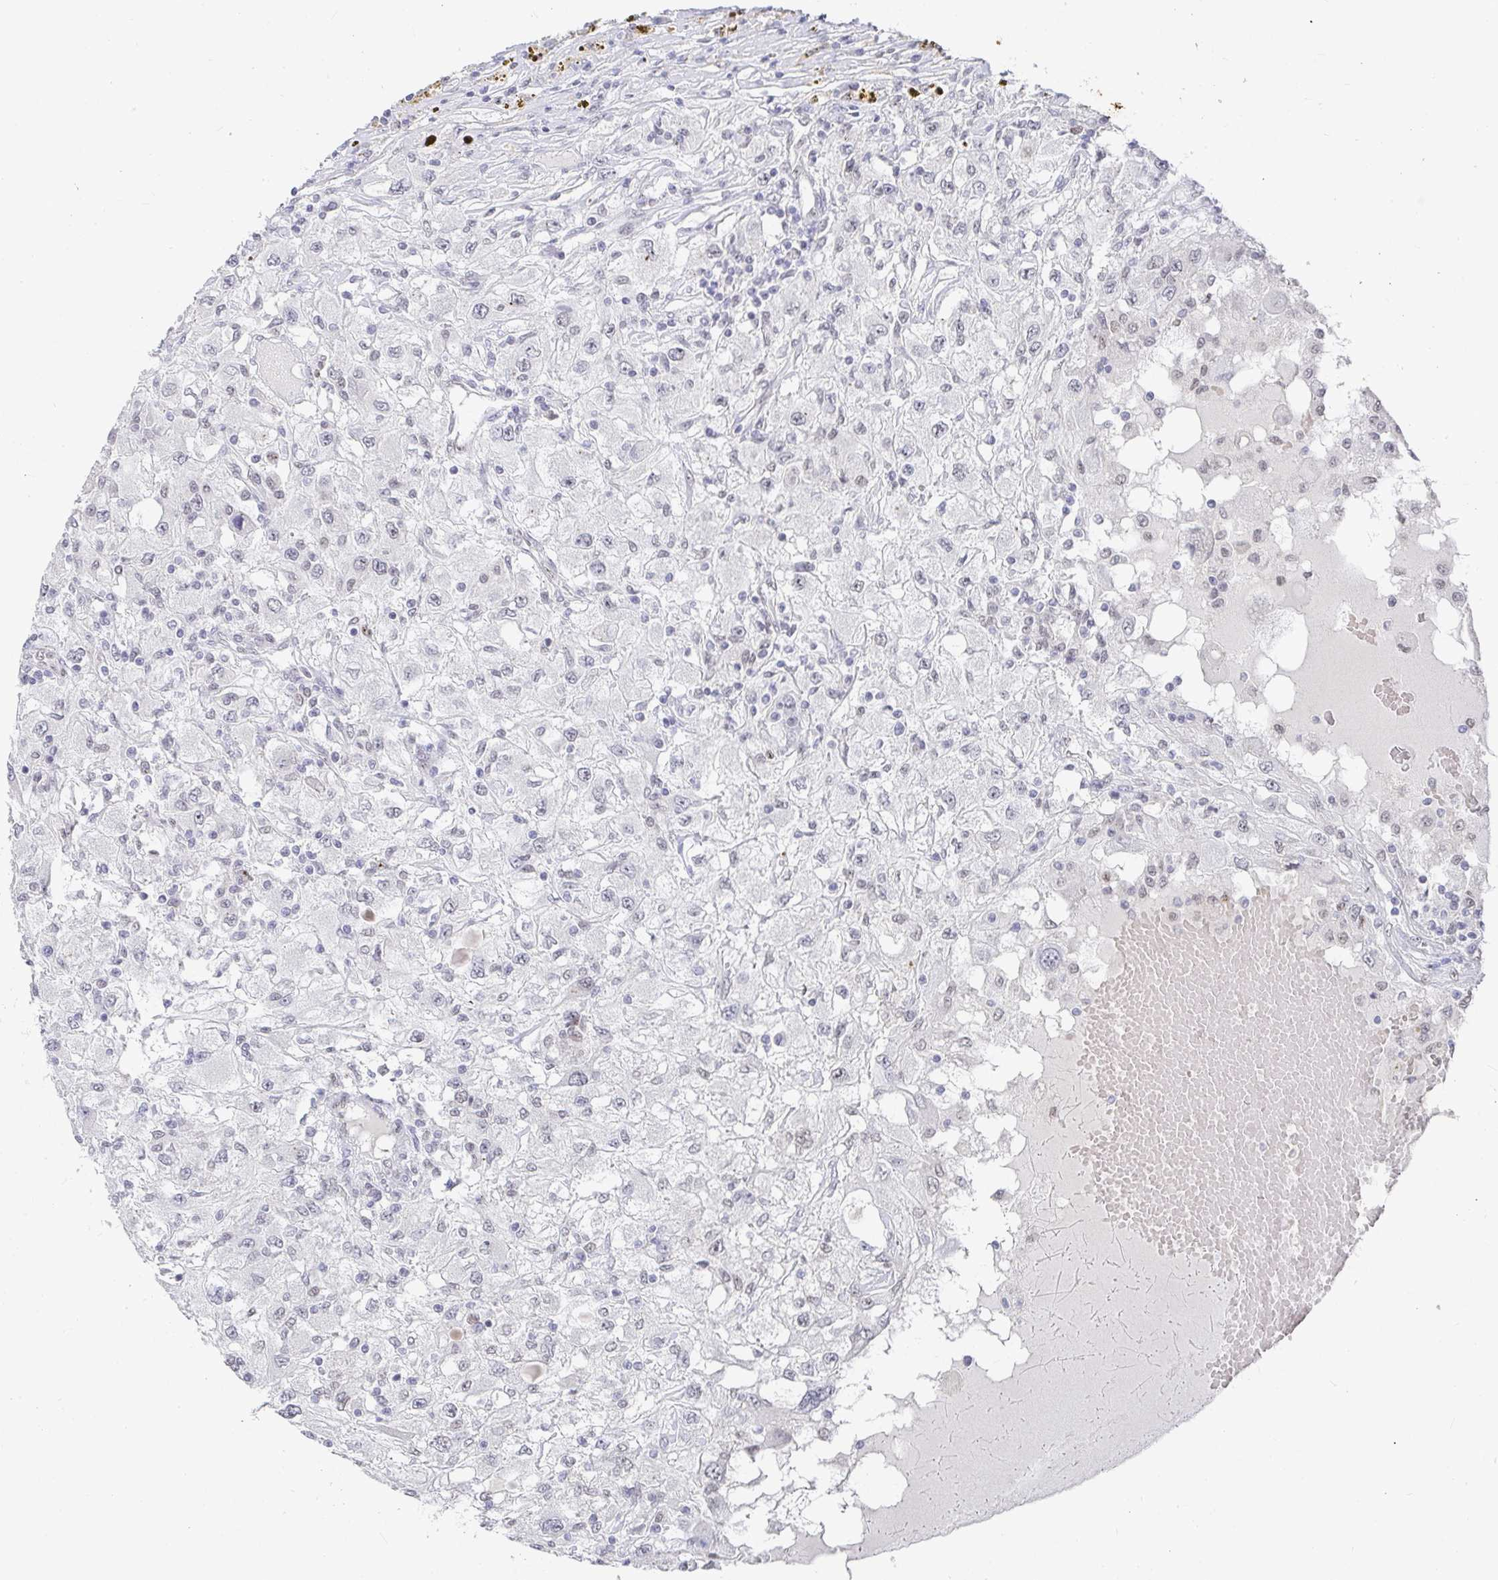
{"staining": {"intensity": "negative", "quantity": "none", "location": "none"}, "tissue": "renal cancer", "cell_type": "Tumor cells", "image_type": "cancer", "snomed": [{"axis": "morphology", "description": "Adenocarcinoma, NOS"}, {"axis": "topography", "description": "Kidney"}], "caption": "Human adenocarcinoma (renal) stained for a protein using IHC exhibits no positivity in tumor cells.", "gene": "RCOR1", "patient": {"sex": "female", "age": 67}}